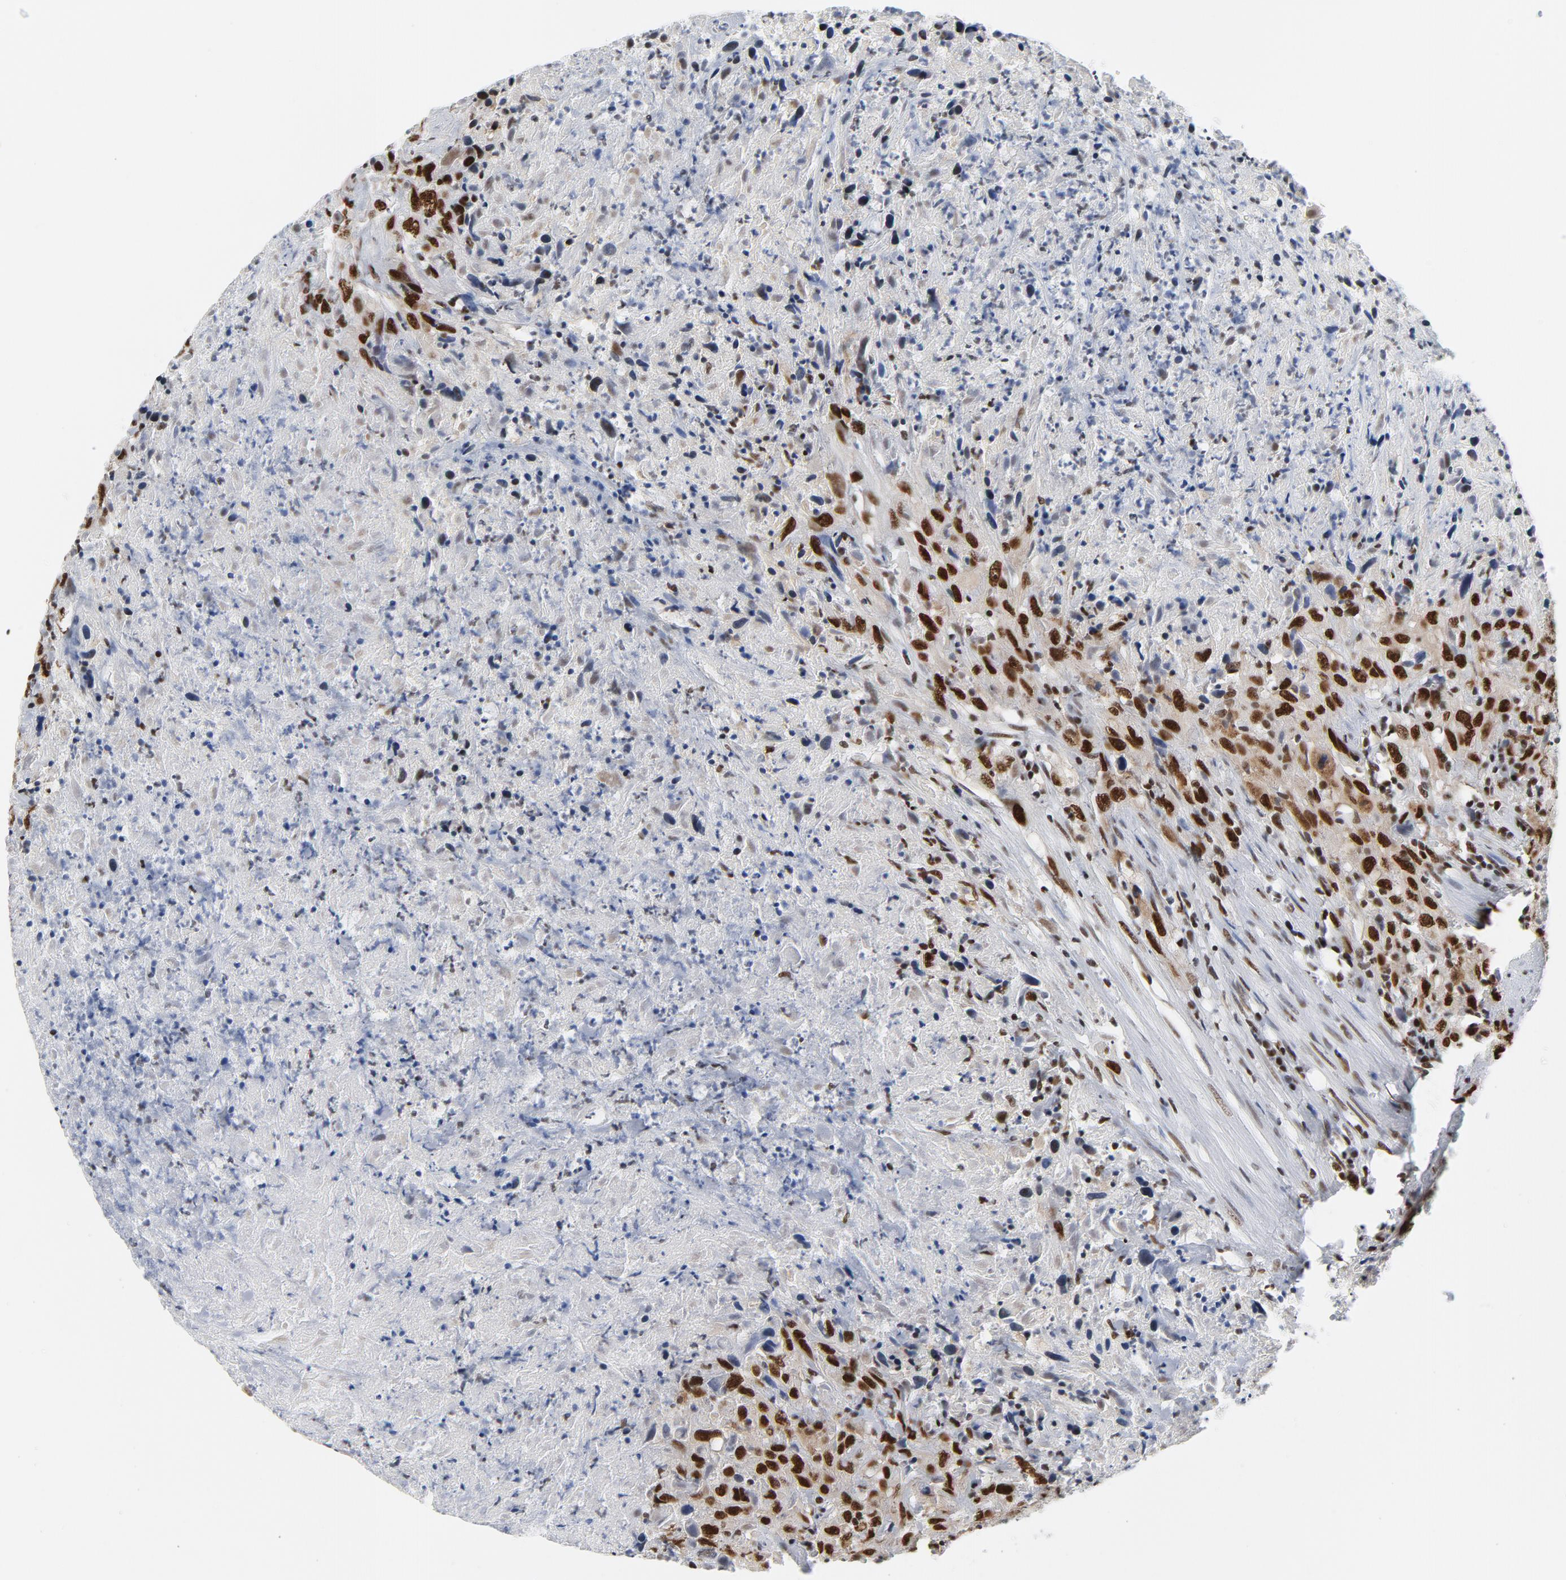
{"staining": {"intensity": "strong", "quantity": ">75%", "location": "nuclear"}, "tissue": "urothelial cancer", "cell_type": "Tumor cells", "image_type": "cancer", "snomed": [{"axis": "morphology", "description": "Urothelial carcinoma, High grade"}, {"axis": "topography", "description": "Urinary bladder"}], "caption": "An immunohistochemistry photomicrograph of neoplastic tissue is shown. Protein staining in brown shows strong nuclear positivity in urothelial carcinoma (high-grade) within tumor cells.", "gene": "CSTF2", "patient": {"sex": "male", "age": 61}}